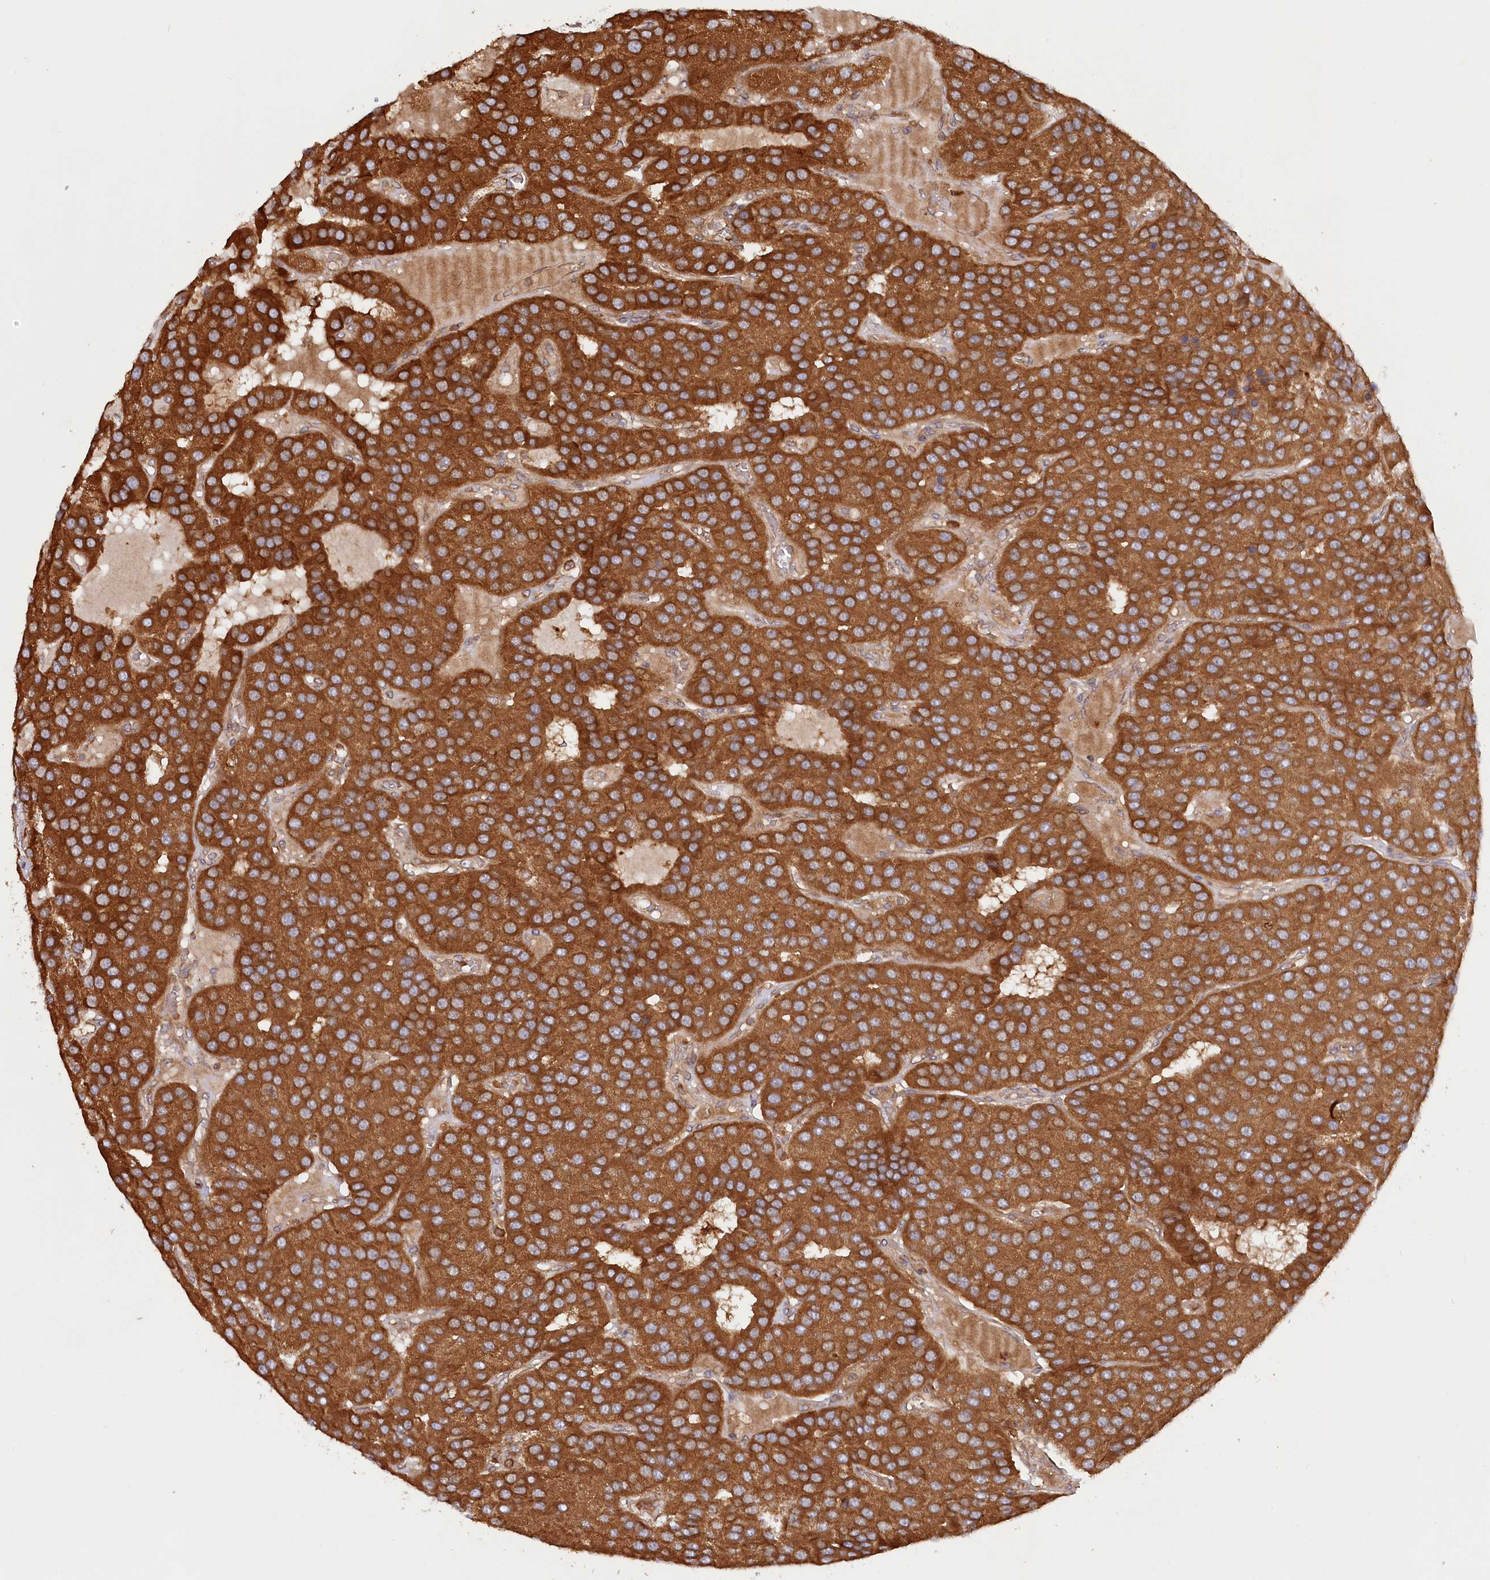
{"staining": {"intensity": "strong", "quantity": ">75%", "location": "cytoplasmic/membranous"}, "tissue": "parathyroid gland", "cell_type": "Glandular cells", "image_type": "normal", "snomed": [{"axis": "morphology", "description": "Normal tissue, NOS"}, {"axis": "morphology", "description": "Adenoma, NOS"}, {"axis": "topography", "description": "Parathyroid gland"}], "caption": "About >75% of glandular cells in benign human parathyroid gland show strong cytoplasmic/membranous protein positivity as visualized by brown immunohistochemical staining.", "gene": "PAIP2", "patient": {"sex": "female", "age": 86}}